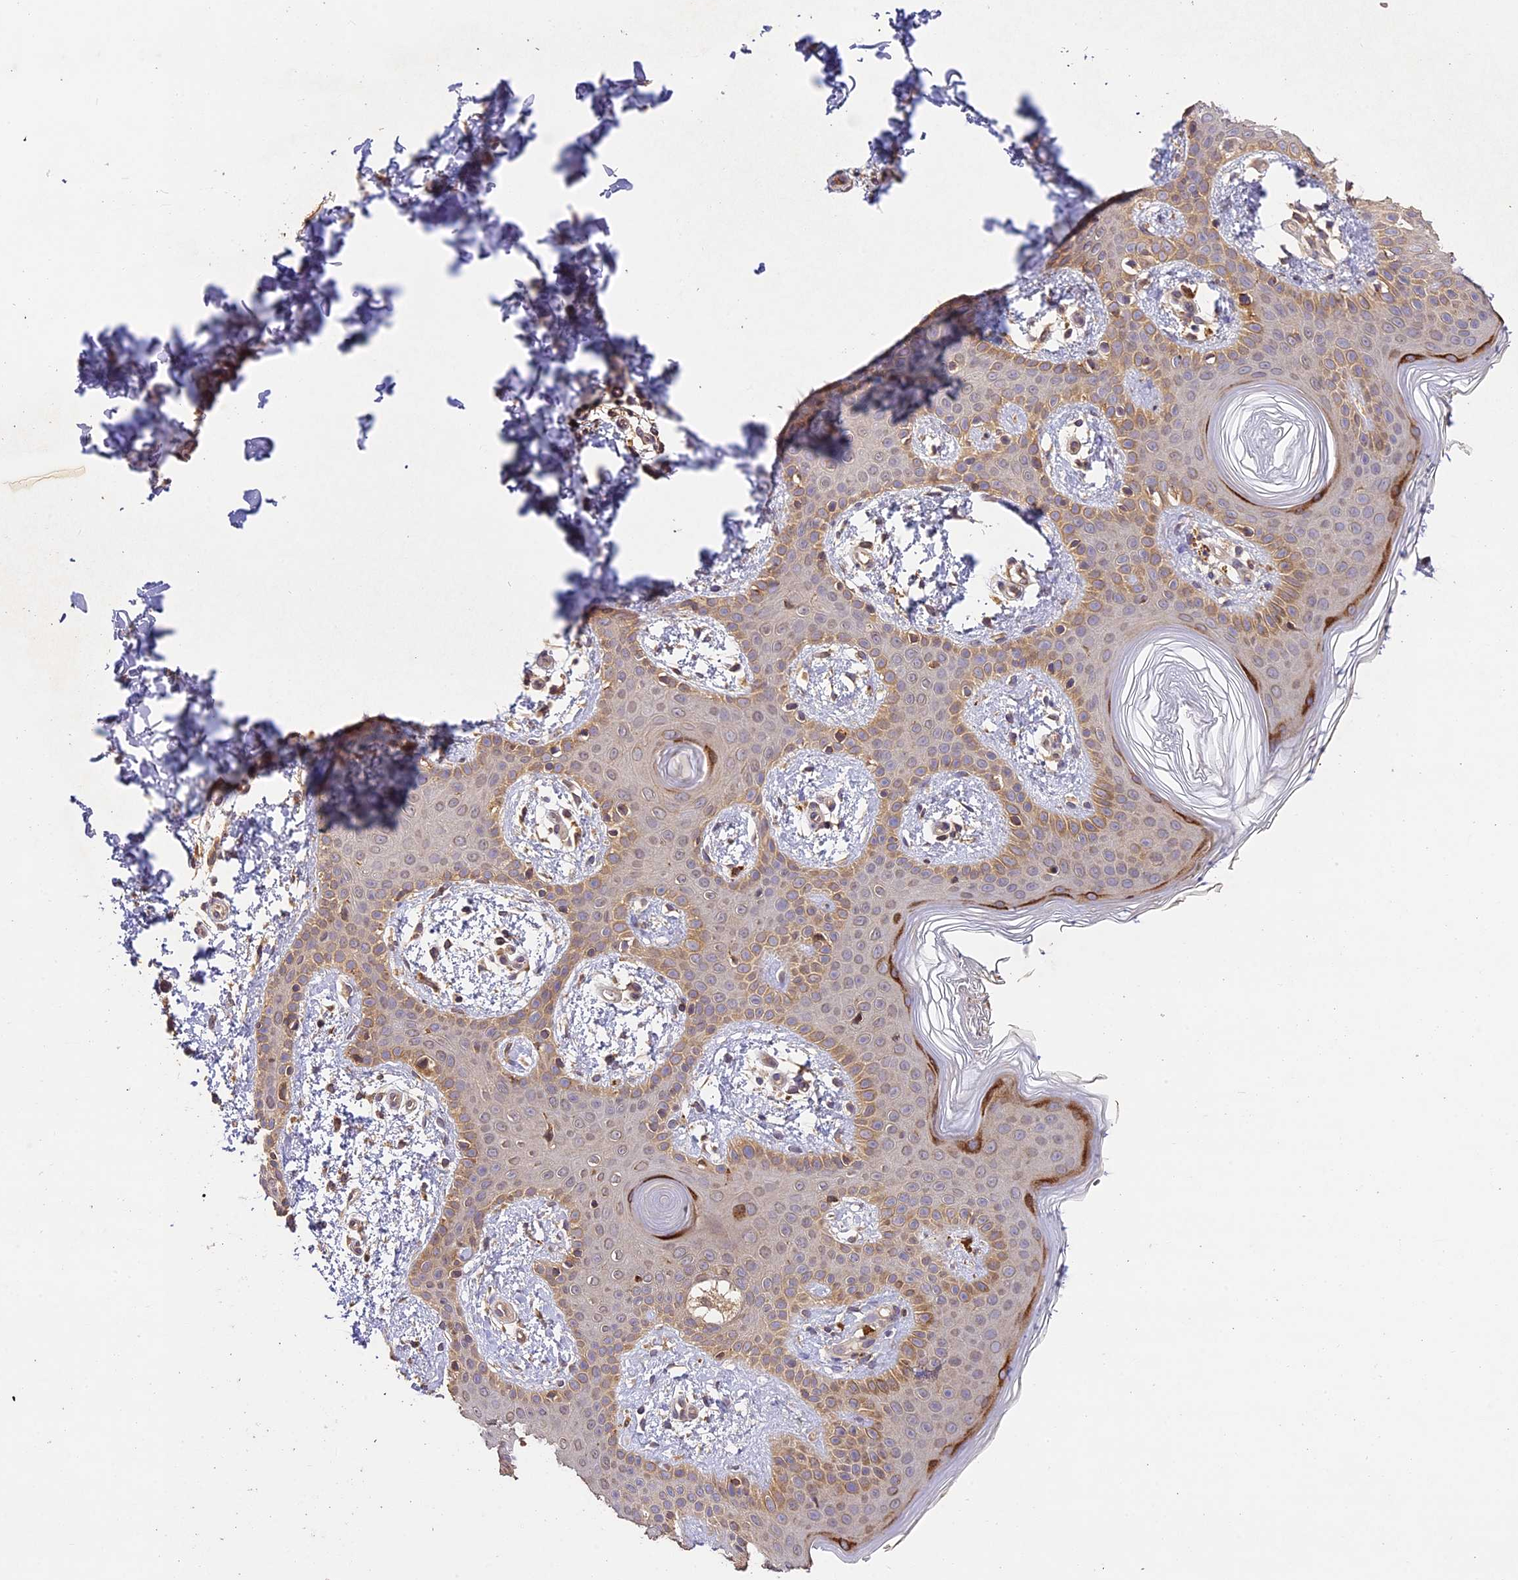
{"staining": {"intensity": "negative", "quantity": "none", "location": "none"}, "tissue": "skin", "cell_type": "Fibroblasts", "image_type": "normal", "snomed": [{"axis": "morphology", "description": "Normal tissue, NOS"}, {"axis": "topography", "description": "Skin"}], "caption": "There is no significant positivity in fibroblasts of skin.", "gene": "BRAP", "patient": {"sex": "male", "age": 36}}